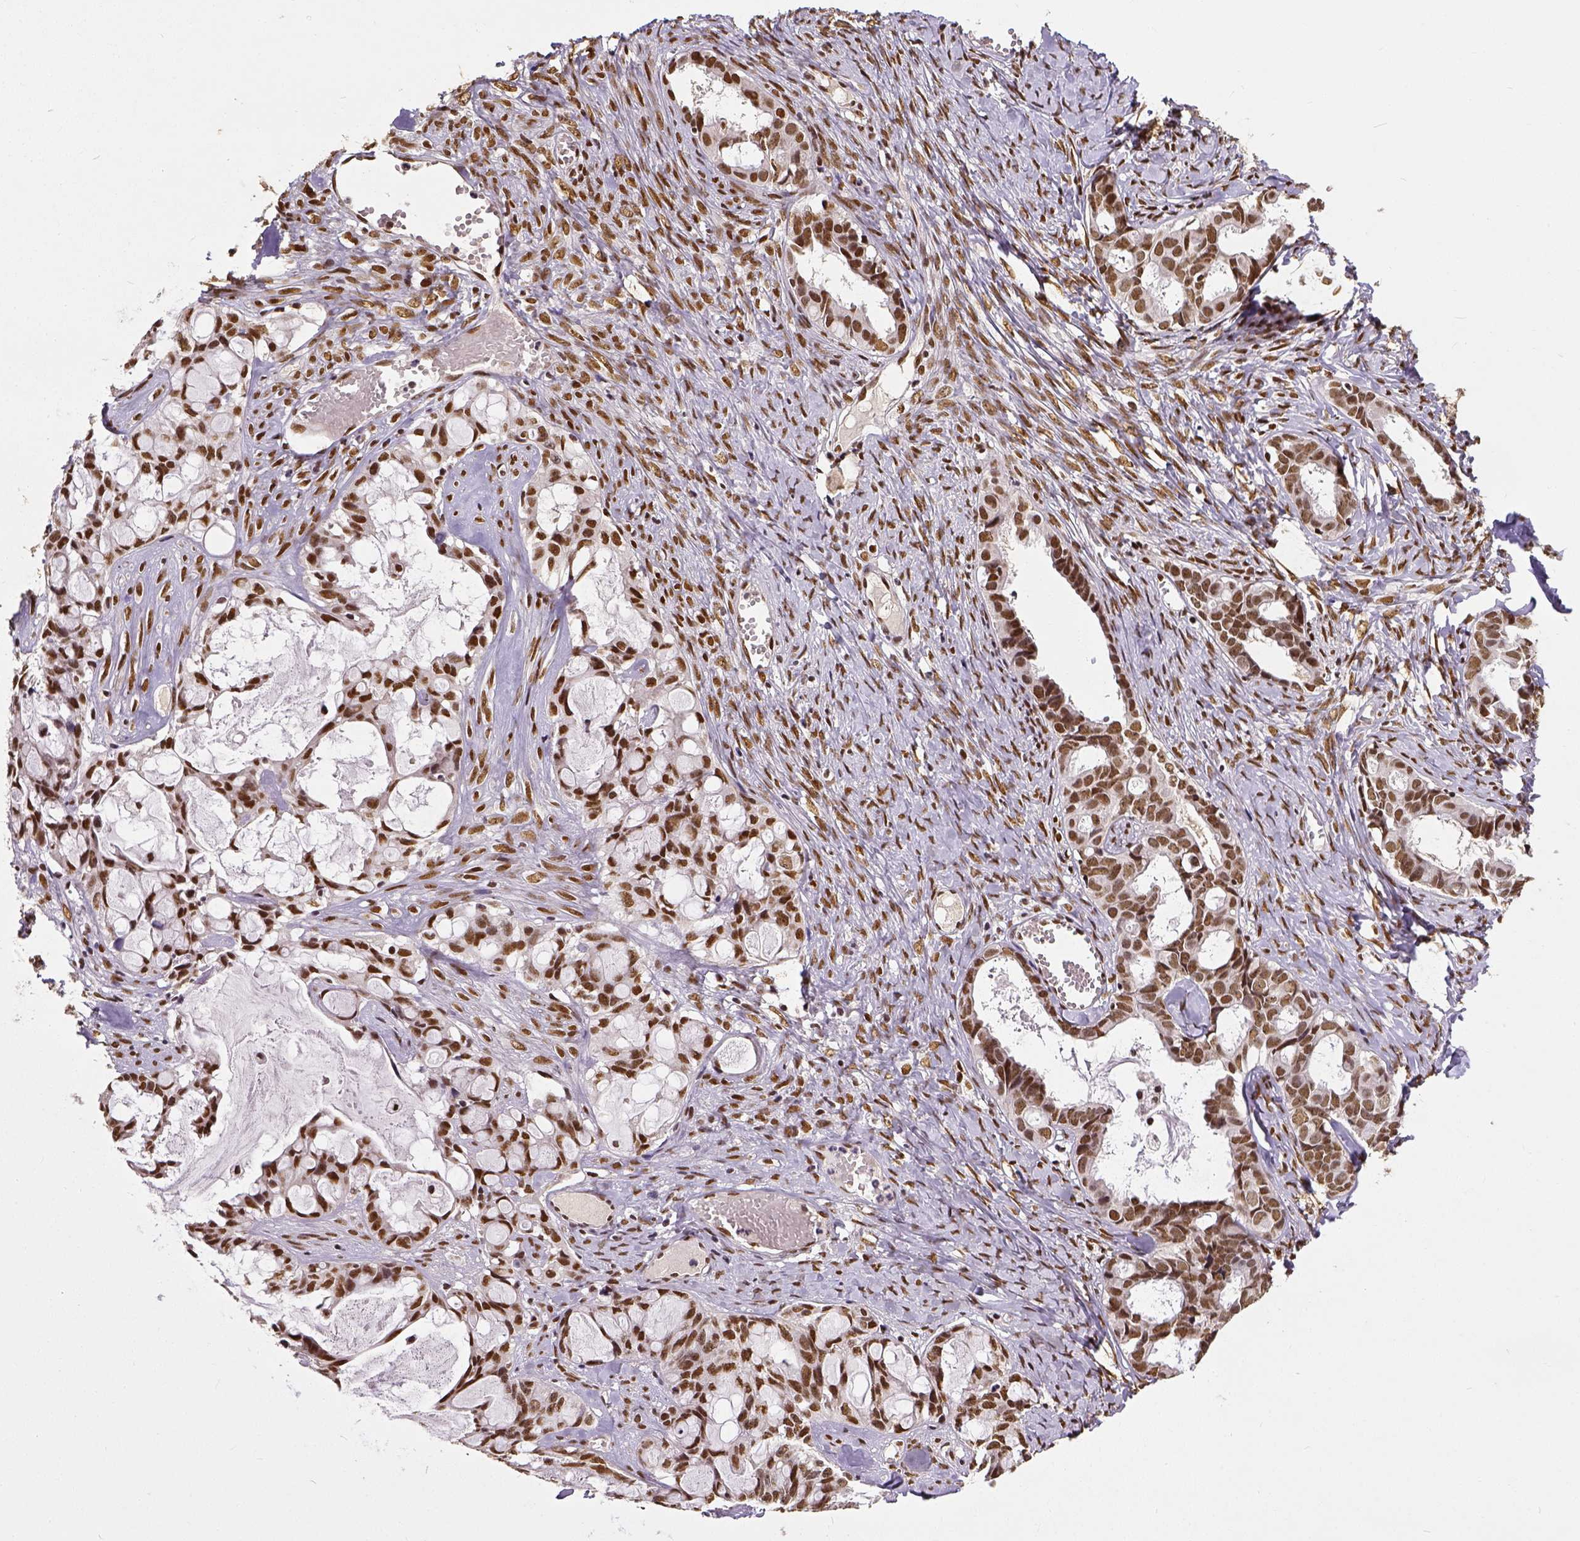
{"staining": {"intensity": "strong", "quantity": ">75%", "location": "nuclear"}, "tissue": "ovarian cancer", "cell_type": "Tumor cells", "image_type": "cancer", "snomed": [{"axis": "morphology", "description": "Cystadenocarcinoma, serous, NOS"}, {"axis": "topography", "description": "Ovary"}], "caption": "DAB (3,3'-diaminobenzidine) immunohistochemical staining of human ovarian cancer exhibits strong nuclear protein staining in approximately >75% of tumor cells. The staining is performed using DAB (3,3'-diaminobenzidine) brown chromogen to label protein expression. The nuclei are counter-stained blue using hematoxylin.", "gene": "ATRX", "patient": {"sex": "female", "age": 69}}